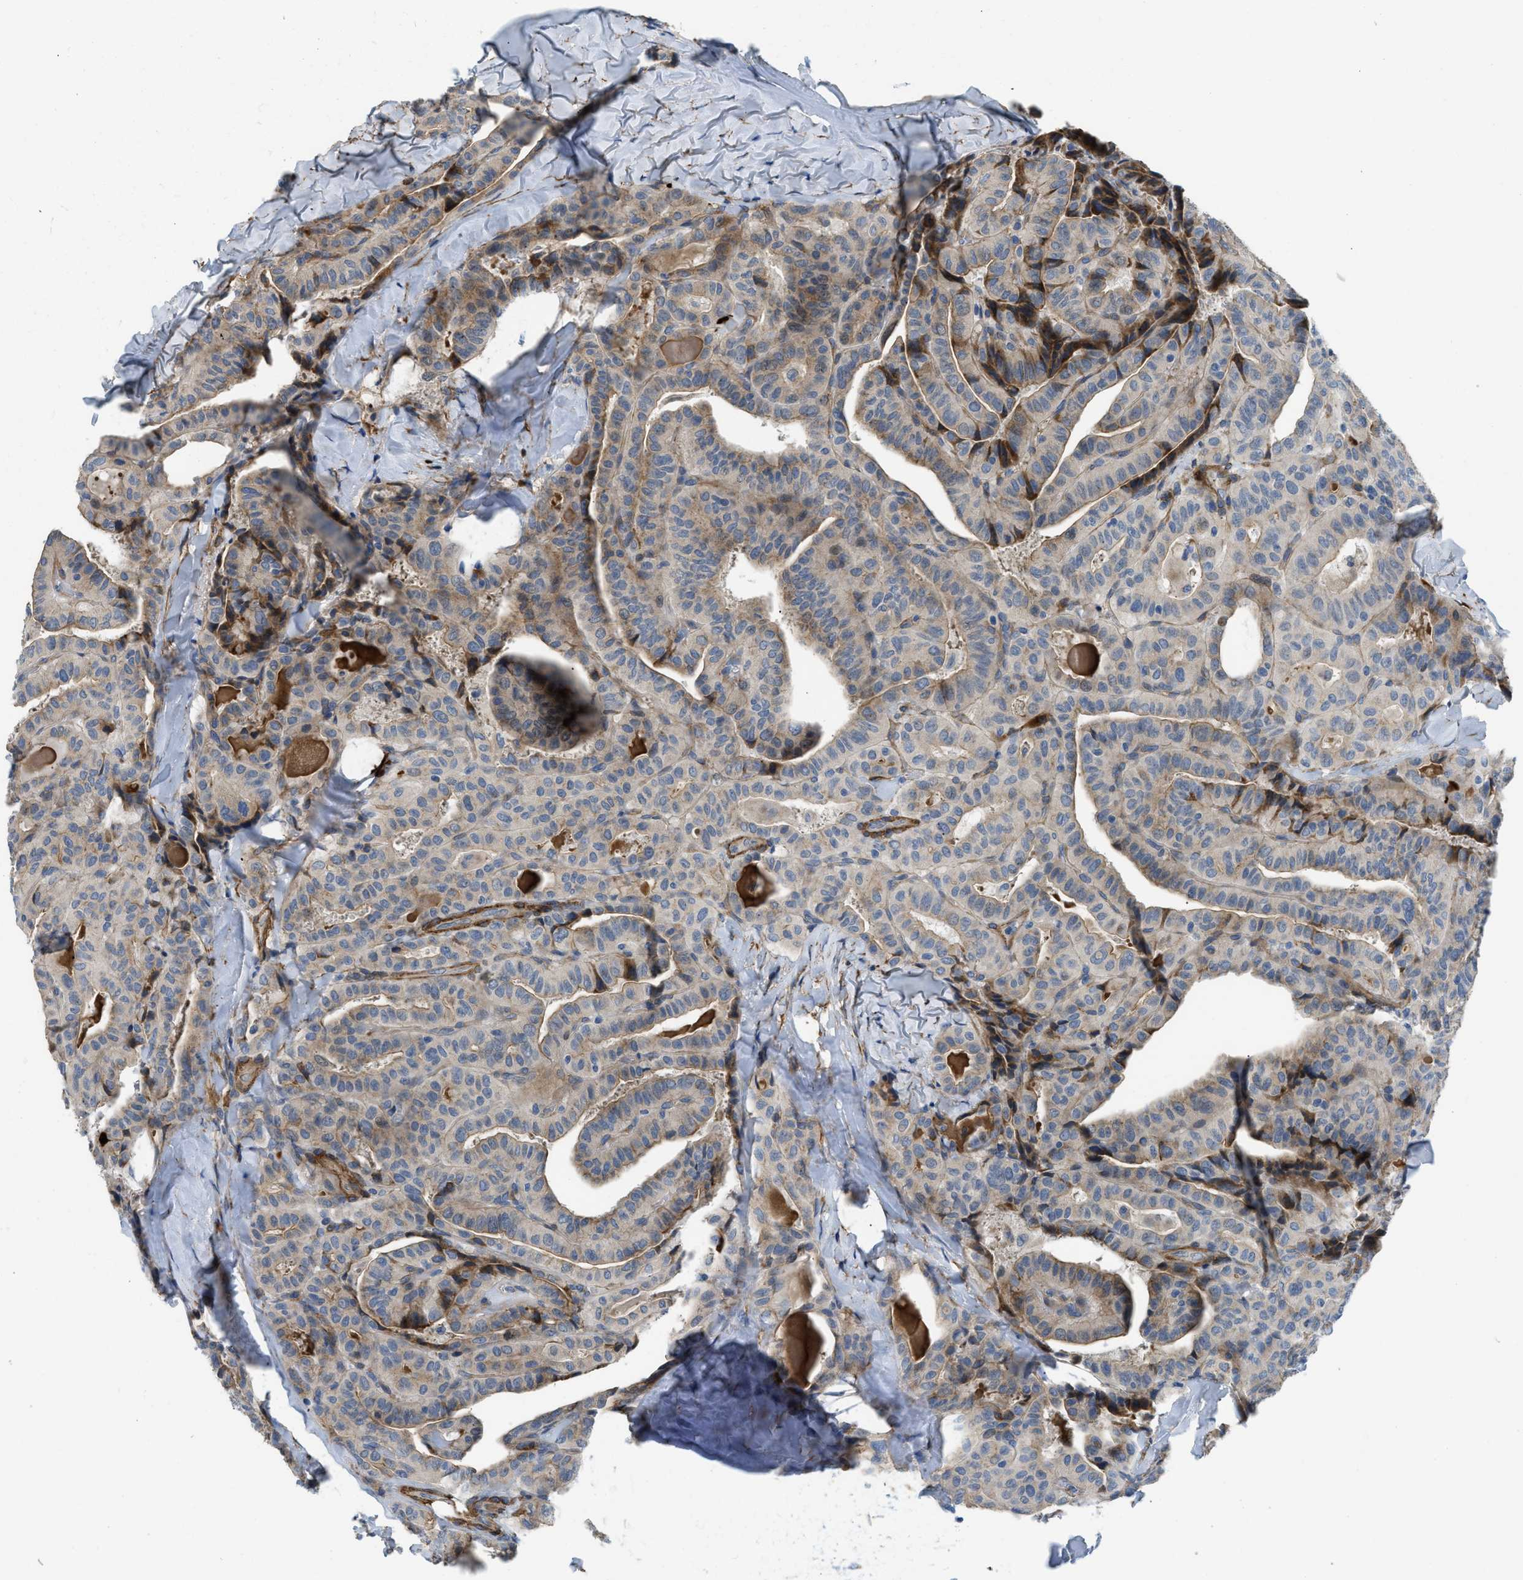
{"staining": {"intensity": "moderate", "quantity": "25%-75%", "location": "cytoplasmic/membranous"}, "tissue": "thyroid cancer", "cell_type": "Tumor cells", "image_type": "cancer", "snomed": [{"axis": "morphology", "description": "Papillary adenocarcinoma, NOS"}, {"axis": "topography", "description": "Thyroid gland"}], "caption": "Protein staining of papillary adenocarcinoma (thyroid) tissue shows moderate cytoplasmic/membranous staining in approximately 25%-75% of tumor cells. (Stains: DAB in brown, nuclei in blue, Microscopy: brightfield microscopy at high magnification).", "gene": "BMPR1A", "patient": {"sex": "male", "age": 77}}